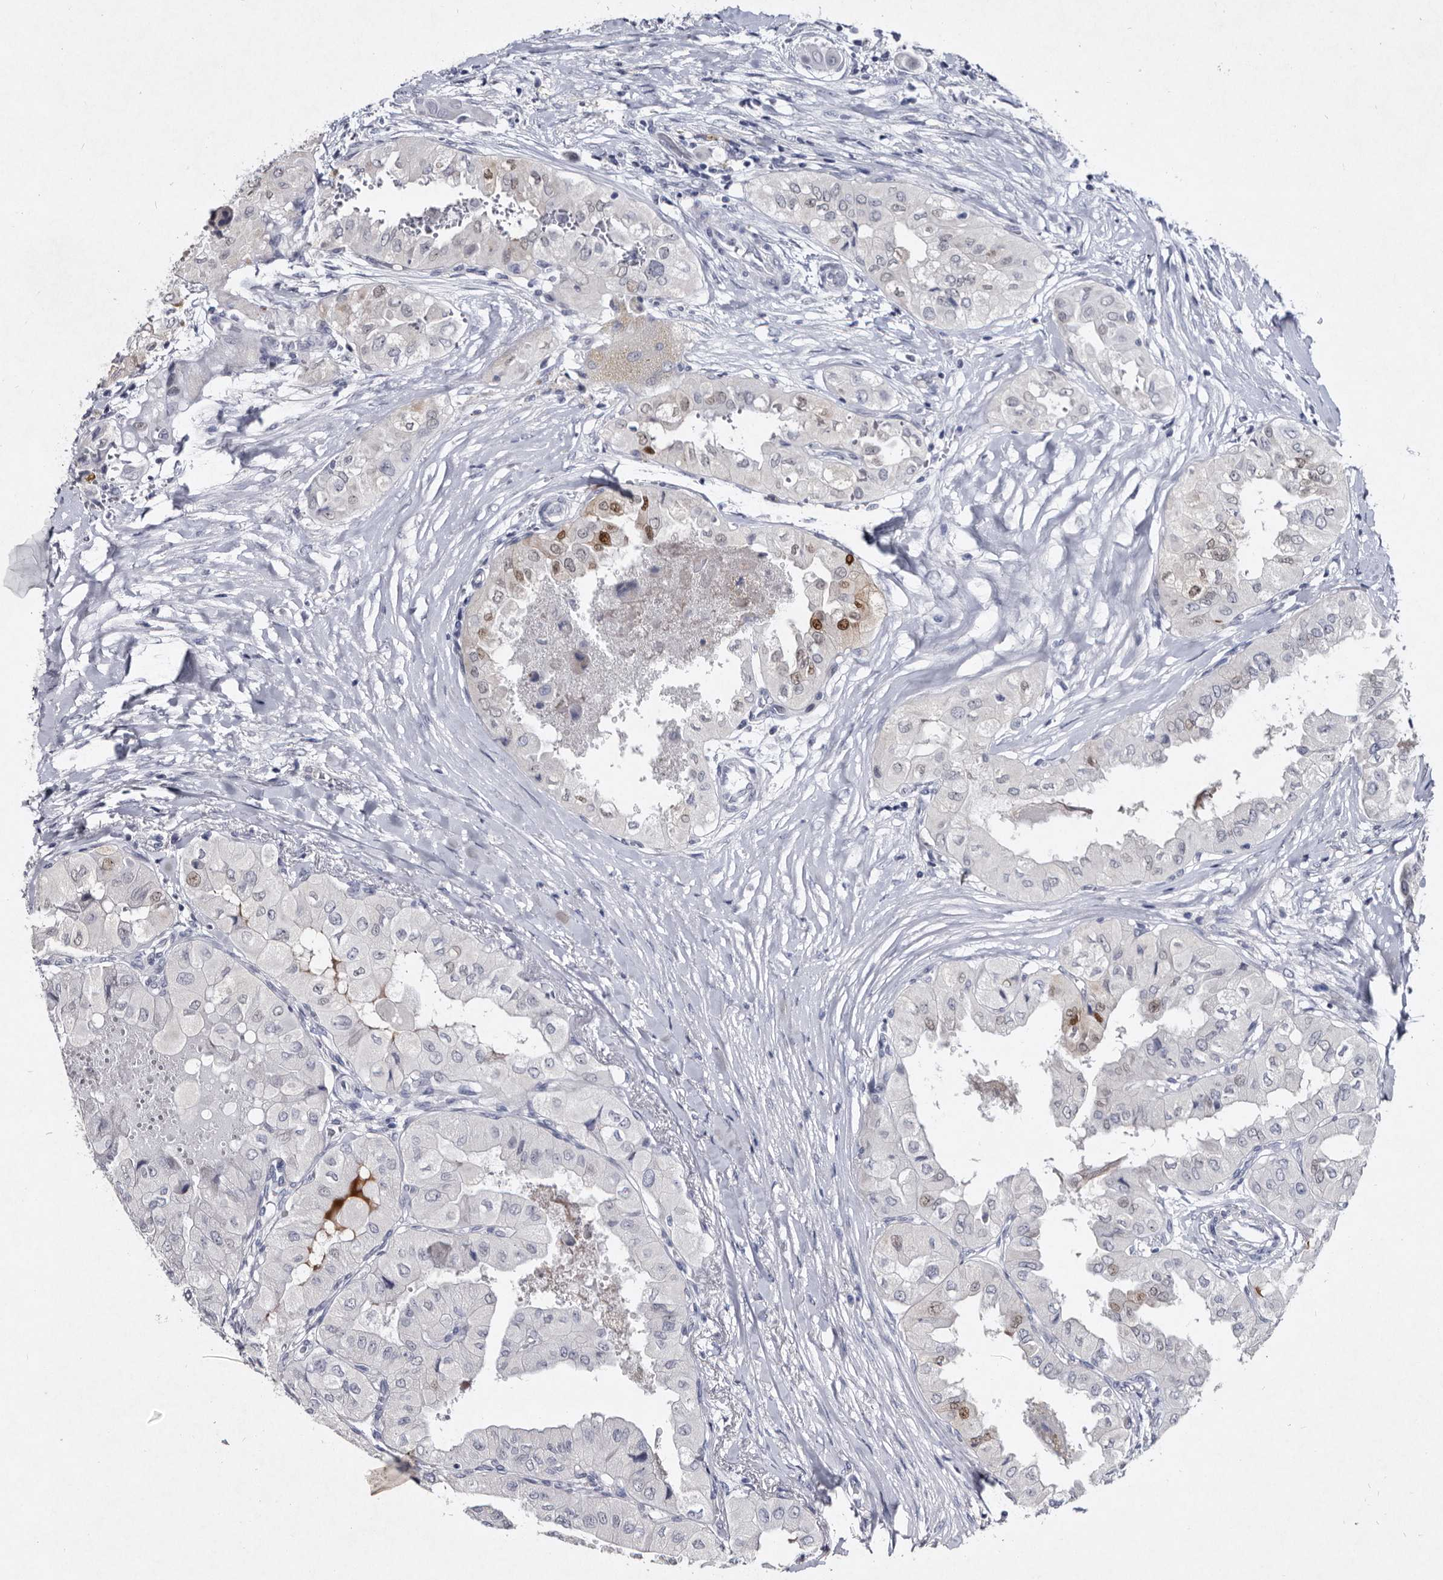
{"staining": {"intensity": "moderate", "quantity": "<25%", "location": "nuclear"}, "tissue": "thyroid cancer", "cell_type": "Tumor cells", "image_type": "cancer", "snomed": [{"axis": "morphology", "description": "Papillary adenocarcinoma, NOS"}, {"axis": "topography", "description": "Thyroid gland"}], "caption": "Moderate nuclear positivity for a protein is present in approximately <25% of tumor cells of papillary adenocarcinoma (thyroid) using immunohistochemistry (IHC).", "gene": "SERPINB8", "patient": {"sex": "female", "age": 59}}